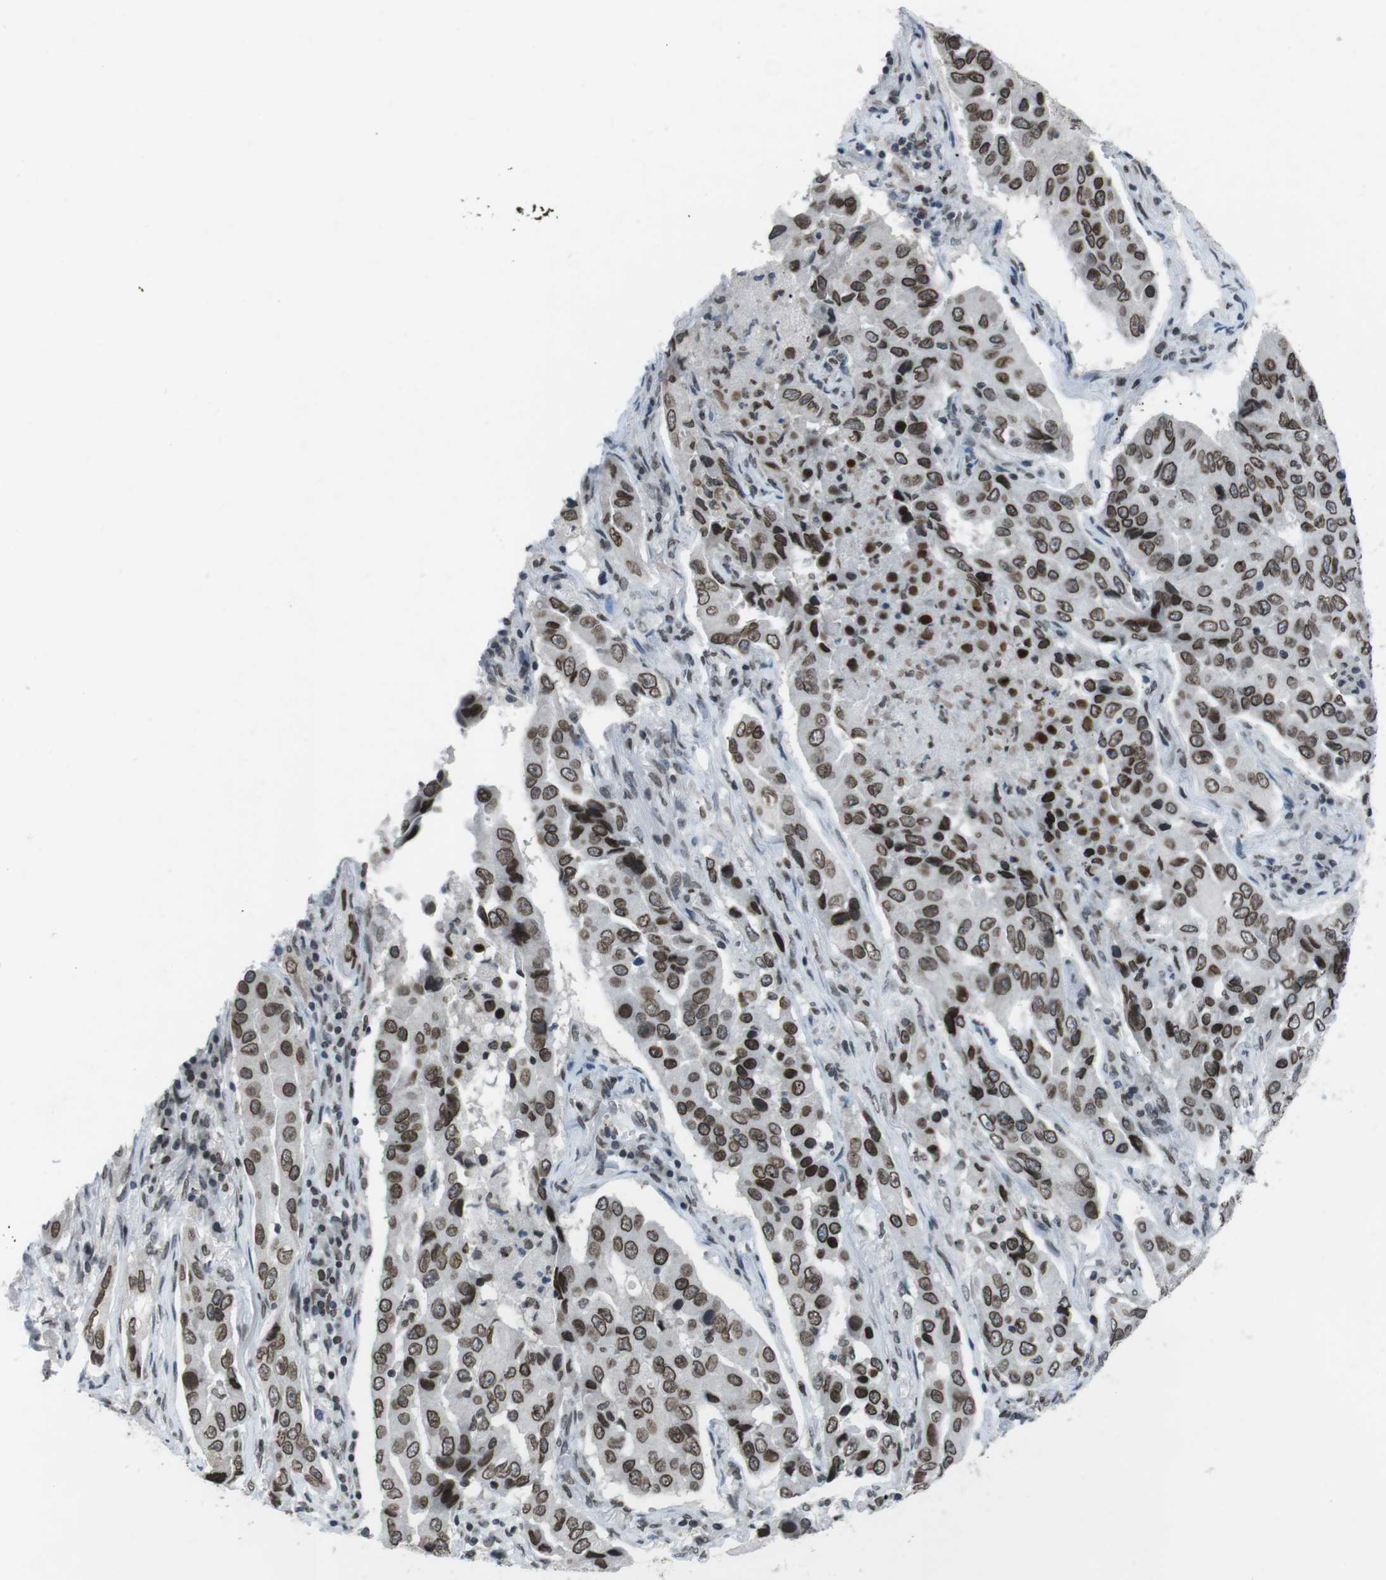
{"staining": {"intensity": "strong", "quantity": ">75%", "location": "cytoplasmic/membranous,nuclear"}, "tissue": "lung cancer", "cell_type": "Tumor cells", "image_type": "cancer", "snomed": [{"axis": "morphology", "description": "Adenocarcinoma, NOS"}, {"axis": "topography", "description": "Lung"}], "caption": "DAB (3,3'-diaminobenzidine) immunohistochemical staining of human adenocarcinoma (lung) demonstrates strong cytoplasmic/membranous and nuclear protein expression in approximately >75% of tumor cells.", "gene": "MAD1L1", "patient": {"sex": "female", "age": 65}}